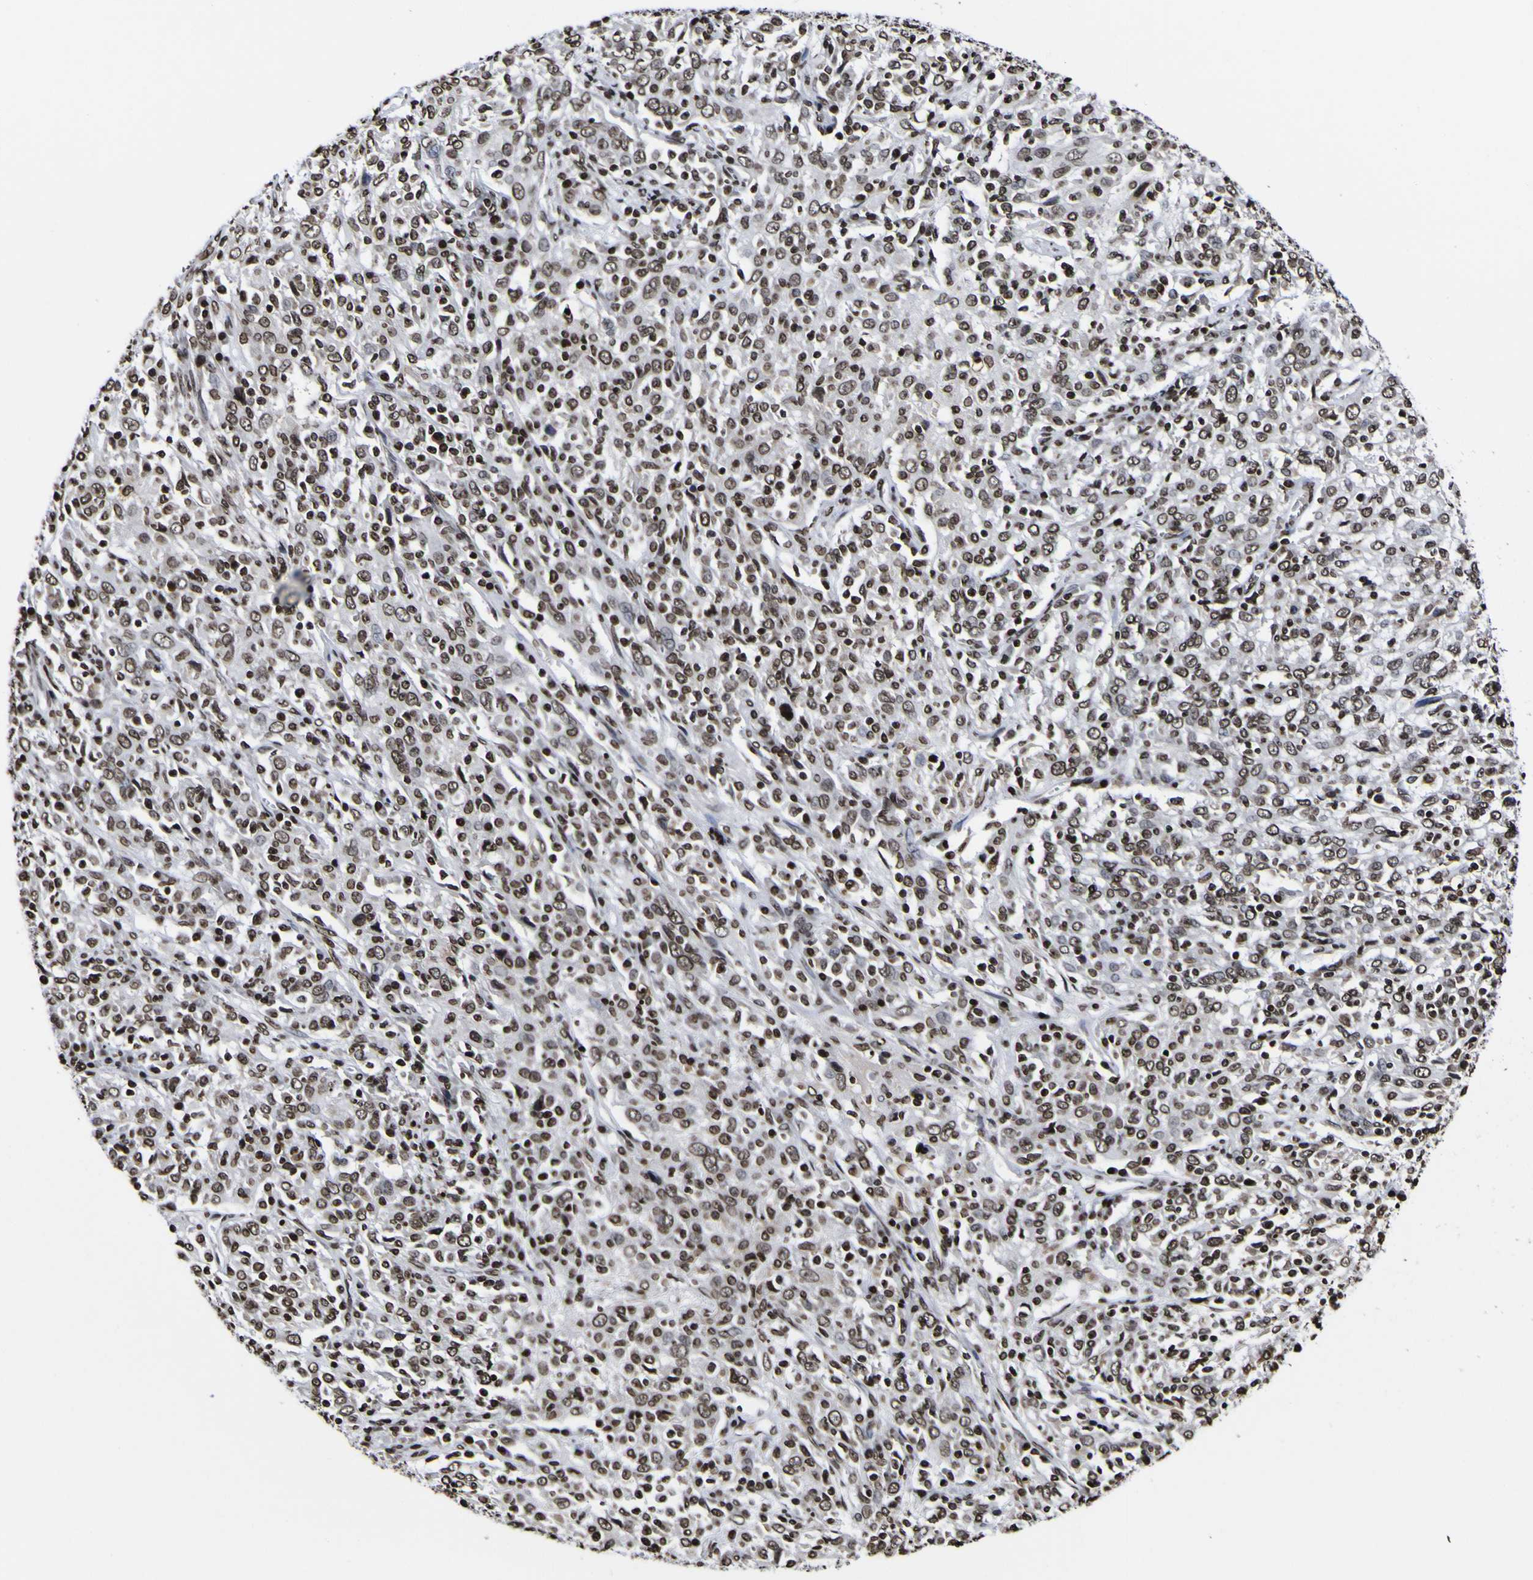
{"staining": {"intensity": "strong", "quantity": ">75%", "location": "nuclear"}, "tissue": "cervical cancer", "cell_type": "Tumor cells", "image_type": "cancer", "snomed": [{"axis": "morphology", "description": "Squamous cell carcinoma, NOS"}, {"axis": "topography", "description": "Cervix"}], "caption": "IHC image of neoplastic tissue: human cervical cancer stained using immunohistochemistry exhibits high levels of strong protein expression localized specifically in the nuclear of tumor cells, appearing as a nuclear brown color.", "gene": "PIAS1", "patient": {"sex": "female", "age": 46}}